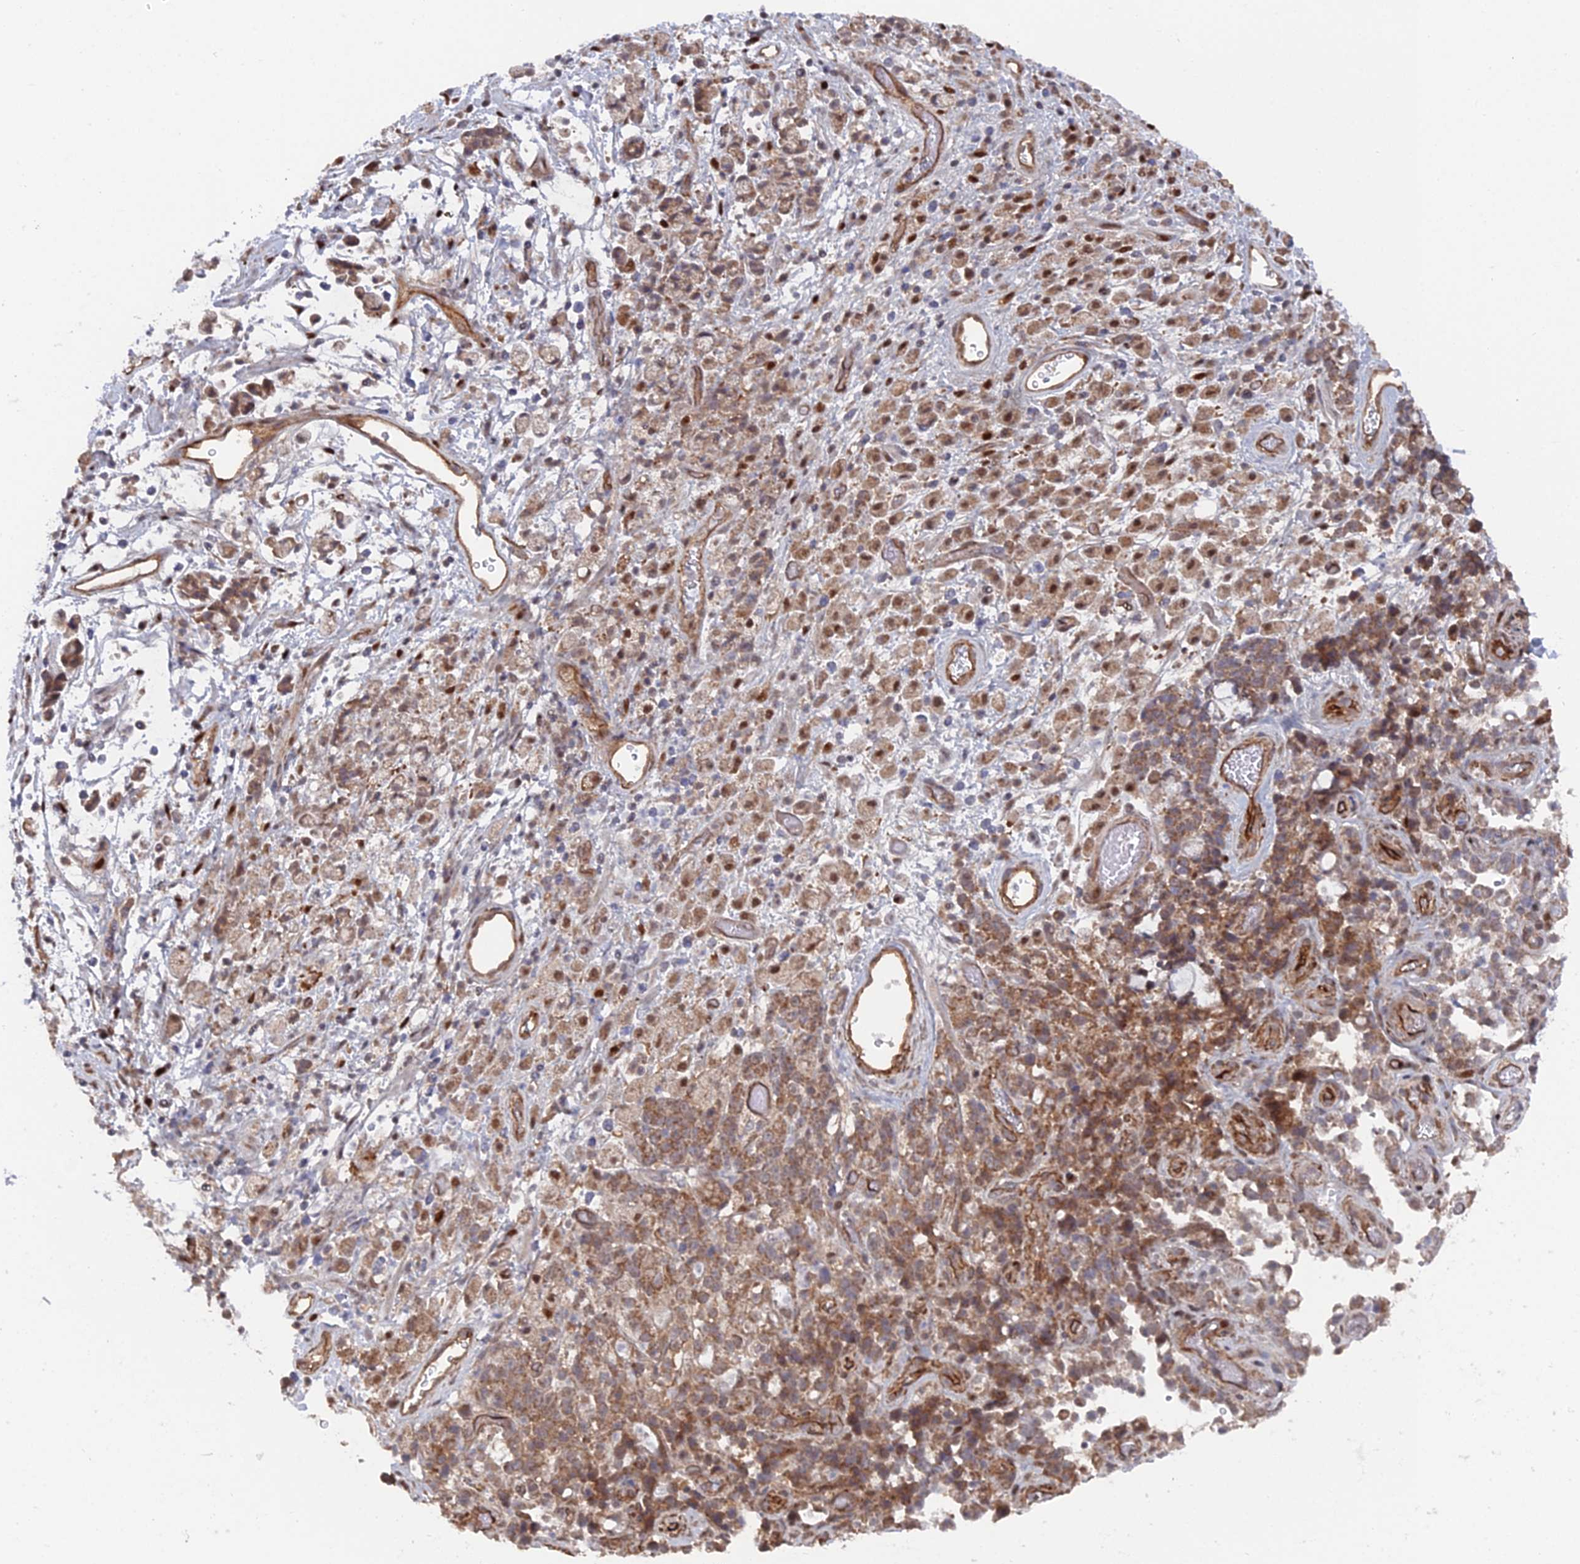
{"staining": {"intensity": "moderate", "quantity": ">75%", "location": "cytoplasmic/membranous"}, "tissue": "stomach cancer", "cell_type": "Tumor cells", "image_type": "cancer", "snomed": [{"axis": "morphology", "description": "Adenocarcinoma, NOS"}, {"axis": "topography", "description": "Stomach"}], "caption": "The micrograph displays staining of stomach cancer, revealing moderate cytoplasmic/membranous protein staining (brown color) within tumor cells.", "gene": "UNC5D", "patient": {"sex": "female", "age": 60}}